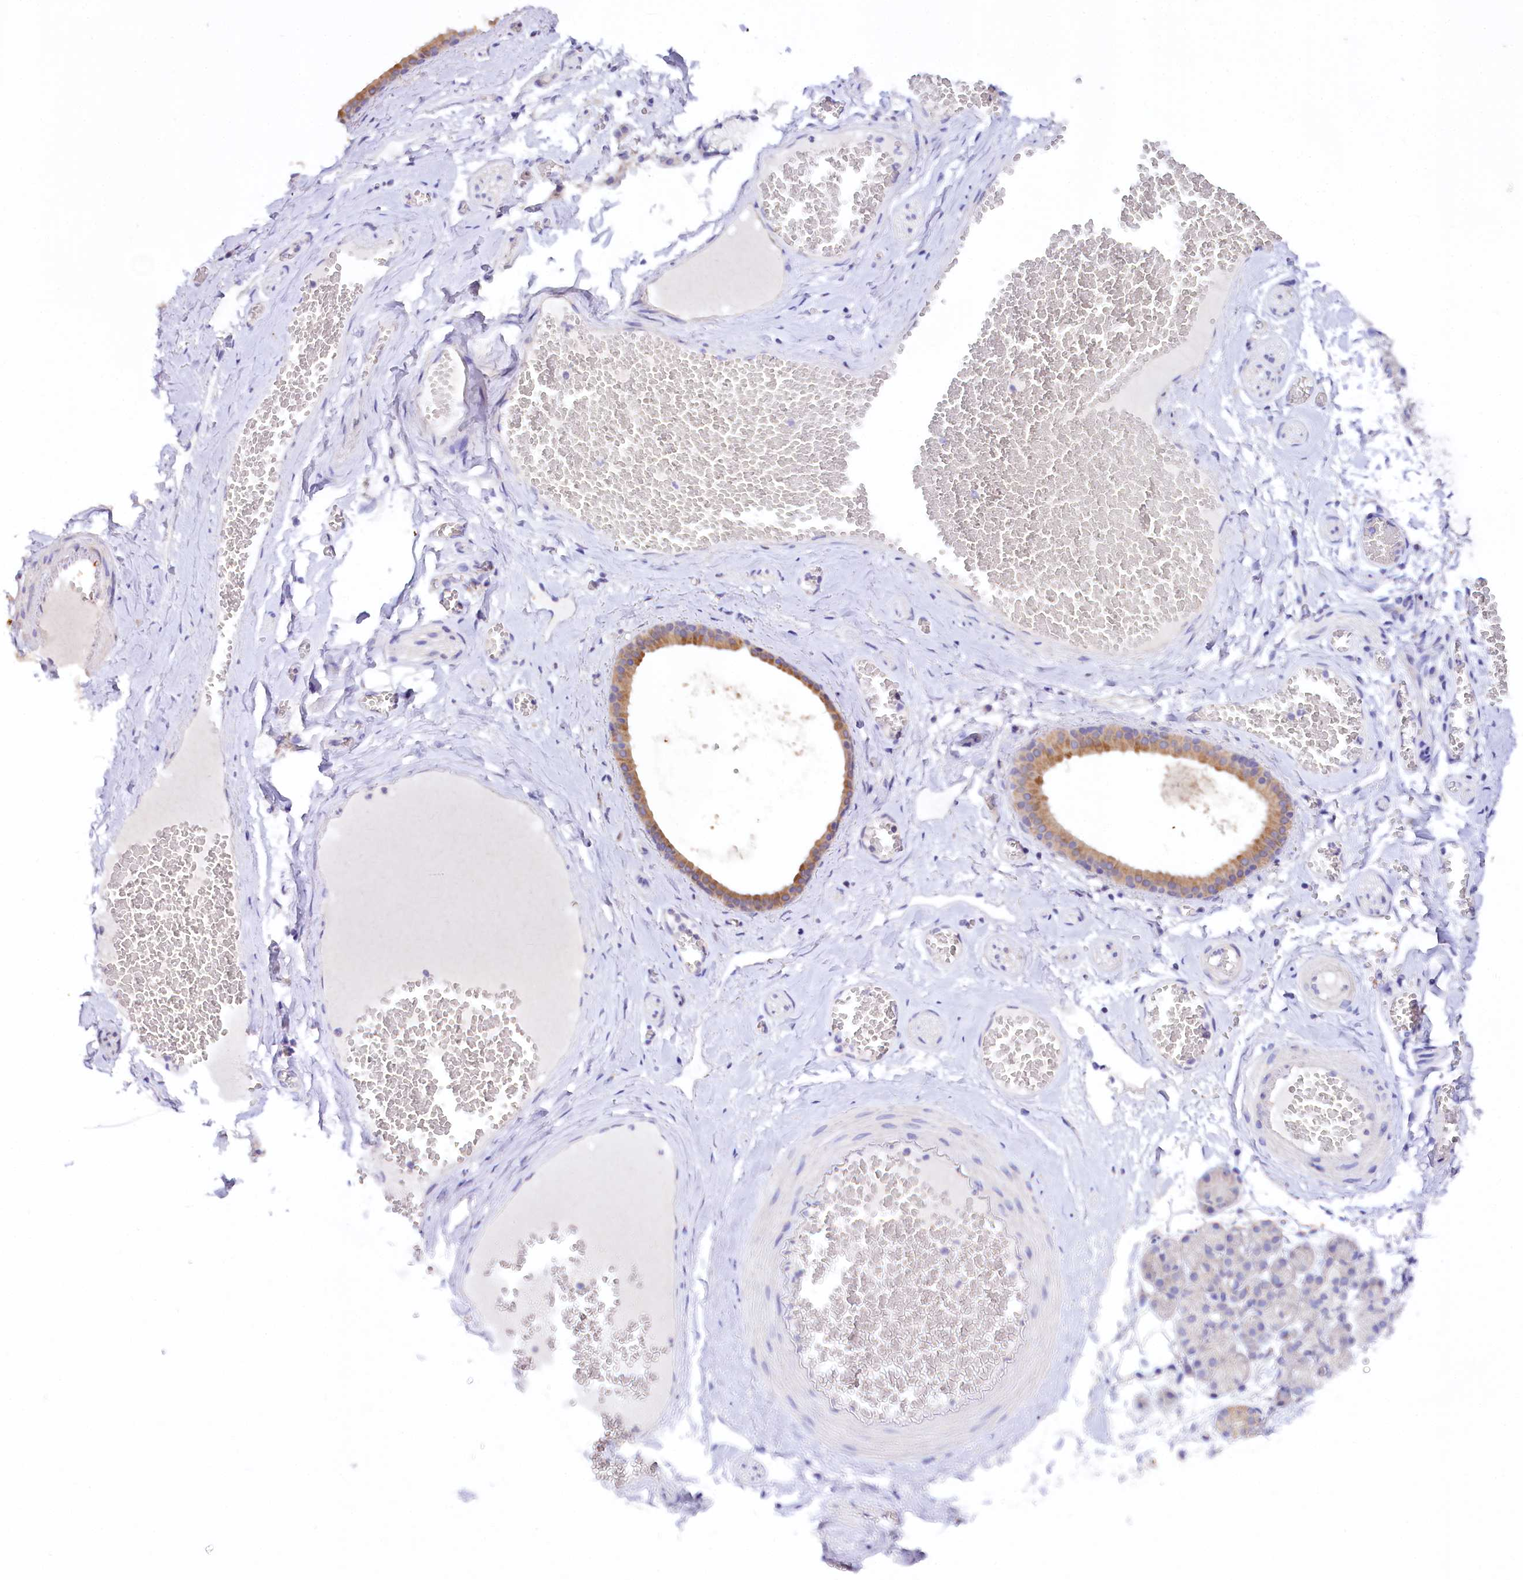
{"staining": {"intensity": "moderate", "quantity": "<25%", "location": "cytoplasmic/membranous"}, "tissue": "salivary gland", "cell_type": "Glandular cells", "image_type": "normal", "snomed": [{"axis": "morphology", "description": "Normal tissue, NOS"}, {"axis": "topography", "description": "Salivary gland"}], "caption": "A brown stain labels moderate cytoplasmic/membranous positivity of a protein in glandular cells of normal salivary gland. The protein is stained brown, and the nuclei are stained in blue (DAB IHC with brightfield microscopy, high magnification).", "gene": "CEP295", "patient": {"sex": "male", "age": 63}}